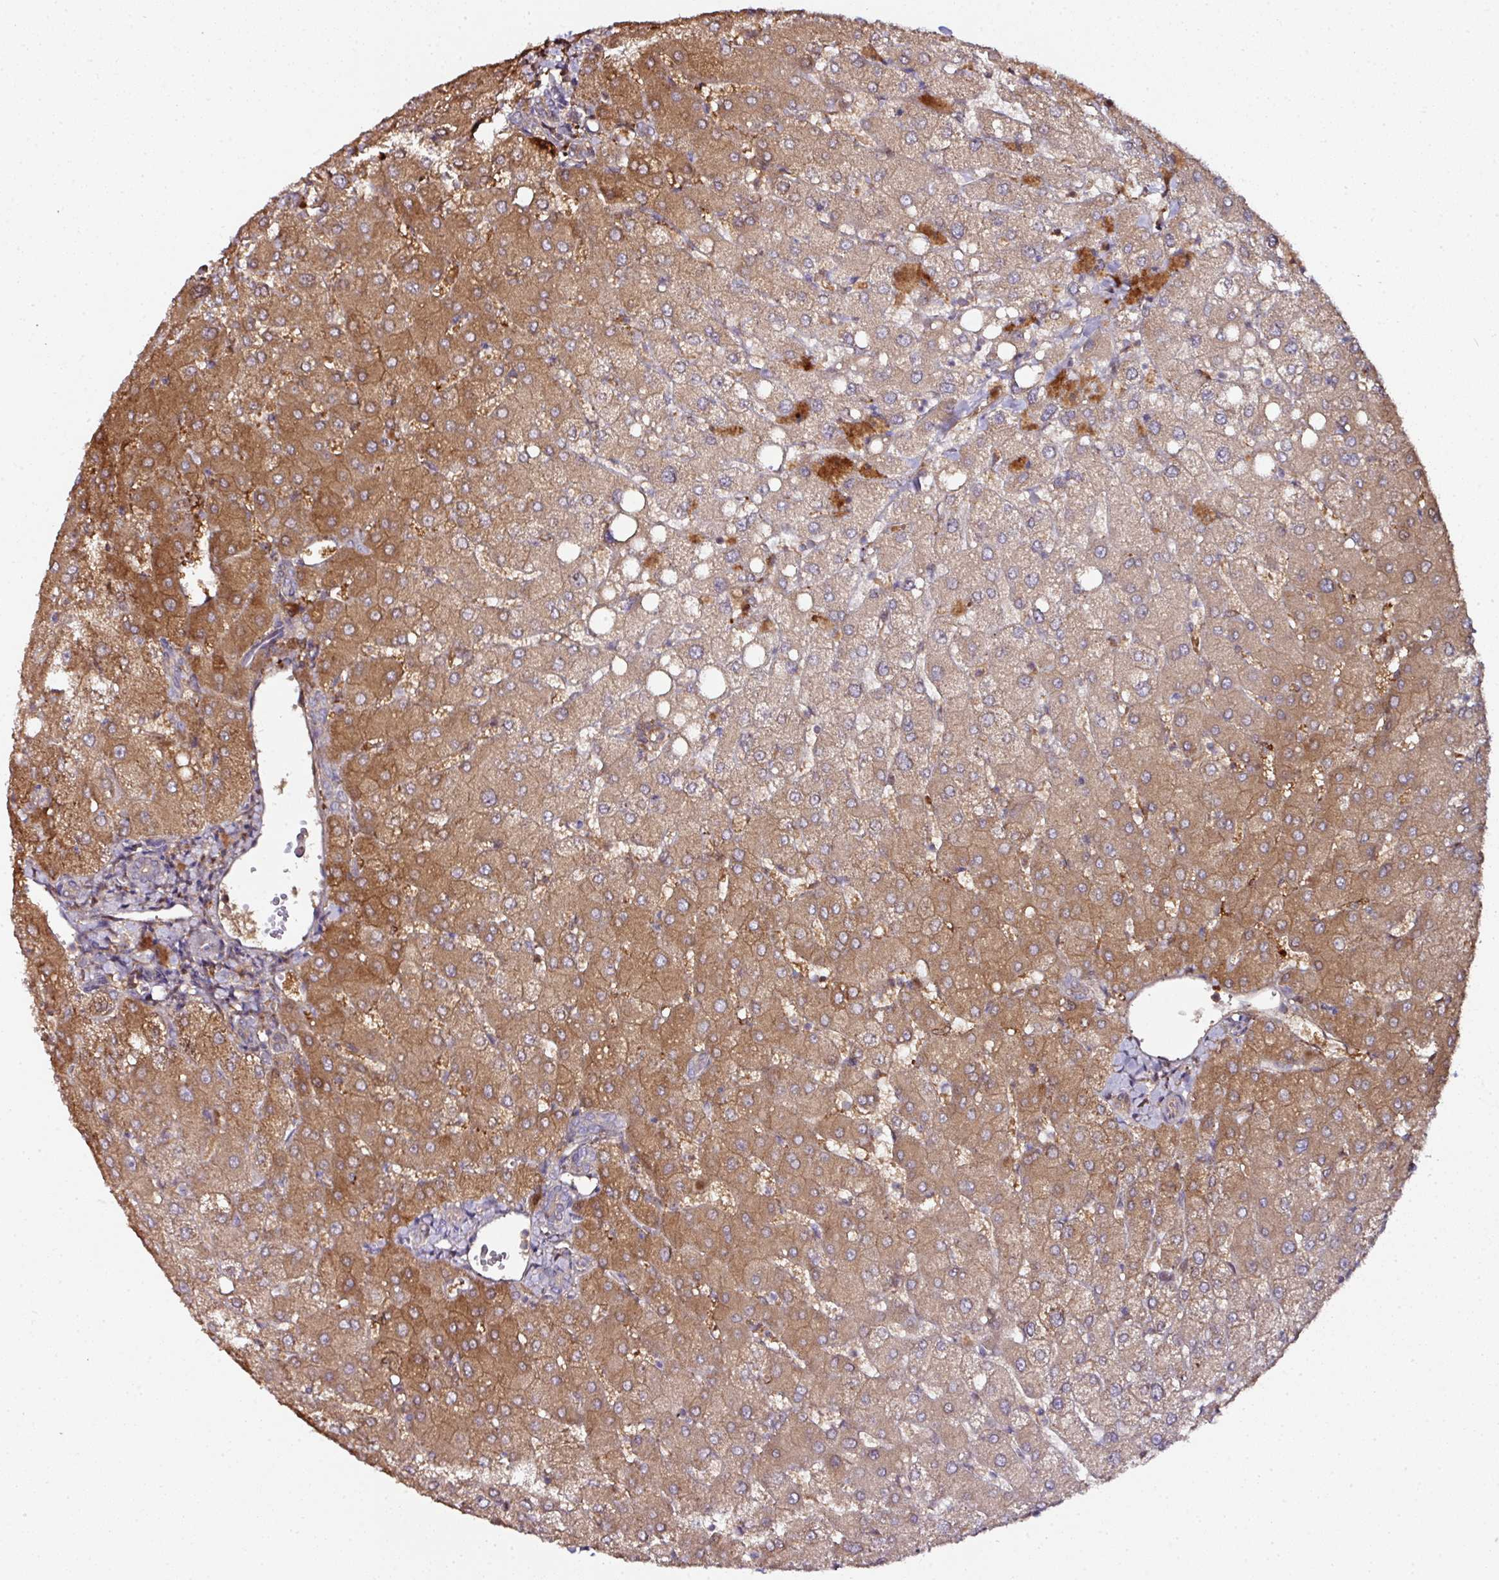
{"staining": {"intensity": "negative", "quantity": "none", "location": "none"}, "tissue": "liver", "cell_type": "Cholangiocytes", "image_type": "normal", "snomed": [{"axis": "morphology", "description": "Normal tissue, NOS"}, {"axis": "topography", "description": "Liver"}], "caption": "The immunohistochemistry (IHC) image has no significant staining in cholangiocytes of liver. (Stains: DAB immunohistochemistry (IHC) with hematoxylin counter stain, Microscopy: brightfield microscopy at high magnification).", "gene": "CTDSP2", "patient": {"sex": "female", "age": 54}}